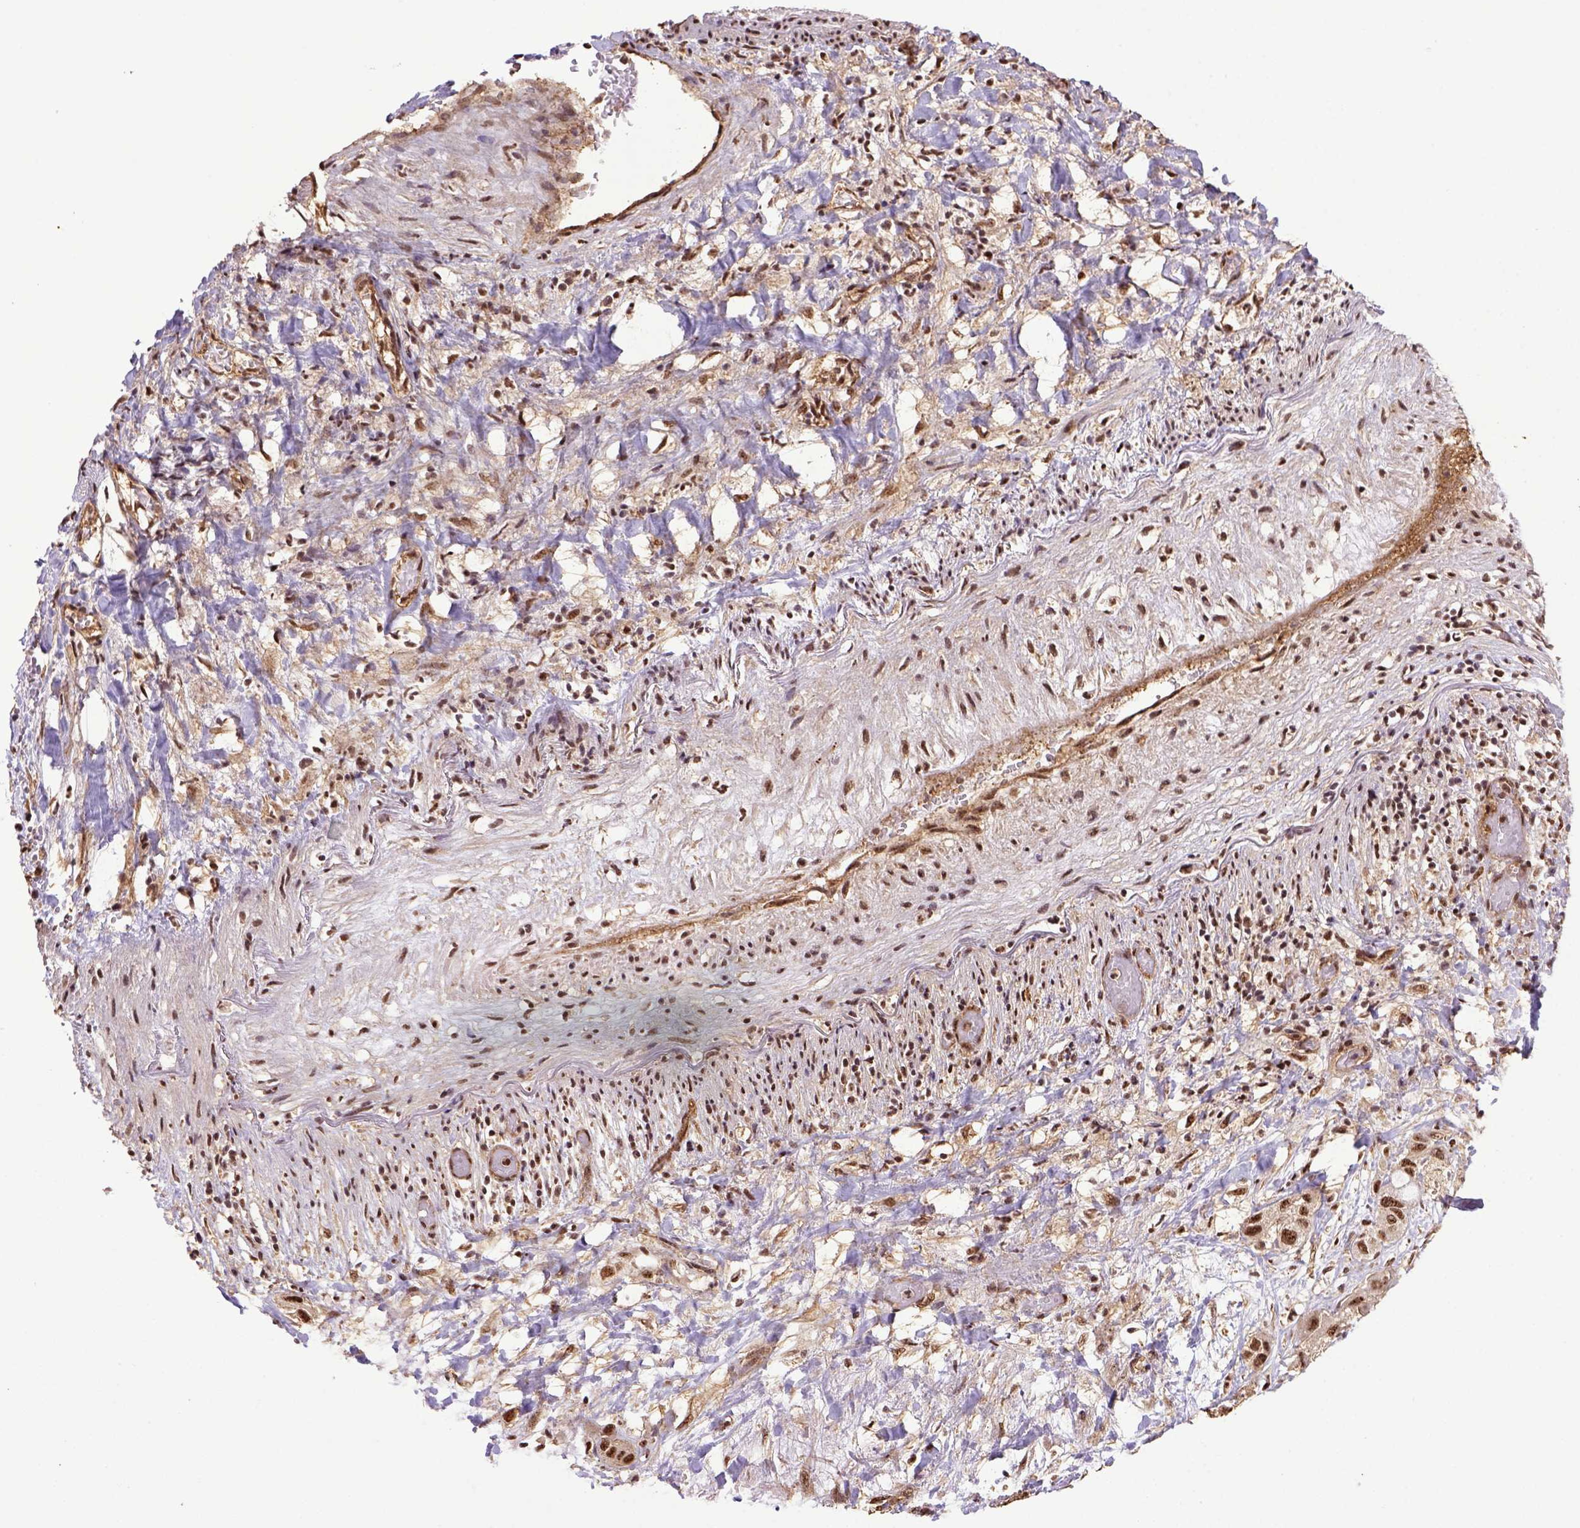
{"staining": {"intensity": "strong", "quantity": ">75%", "location": "nuclear"}, "tissue": "liver cancer", "cell_type": "Tumor cells", "image_type": "cancer", "snomed": [{"axis": "morphology", "description": "Cholangiocarcinoma"}, {"axis": "topography", "description": "Liver"}], "caption": "Liver cancer (cholangiocarcinoma) tissue demonstrates strong nuclear expression in approximately >75% of tumor cells, visualized by immunohistochemistry.", "gene": "PPIG", "patient": {"sex": "female", "age": 52}}